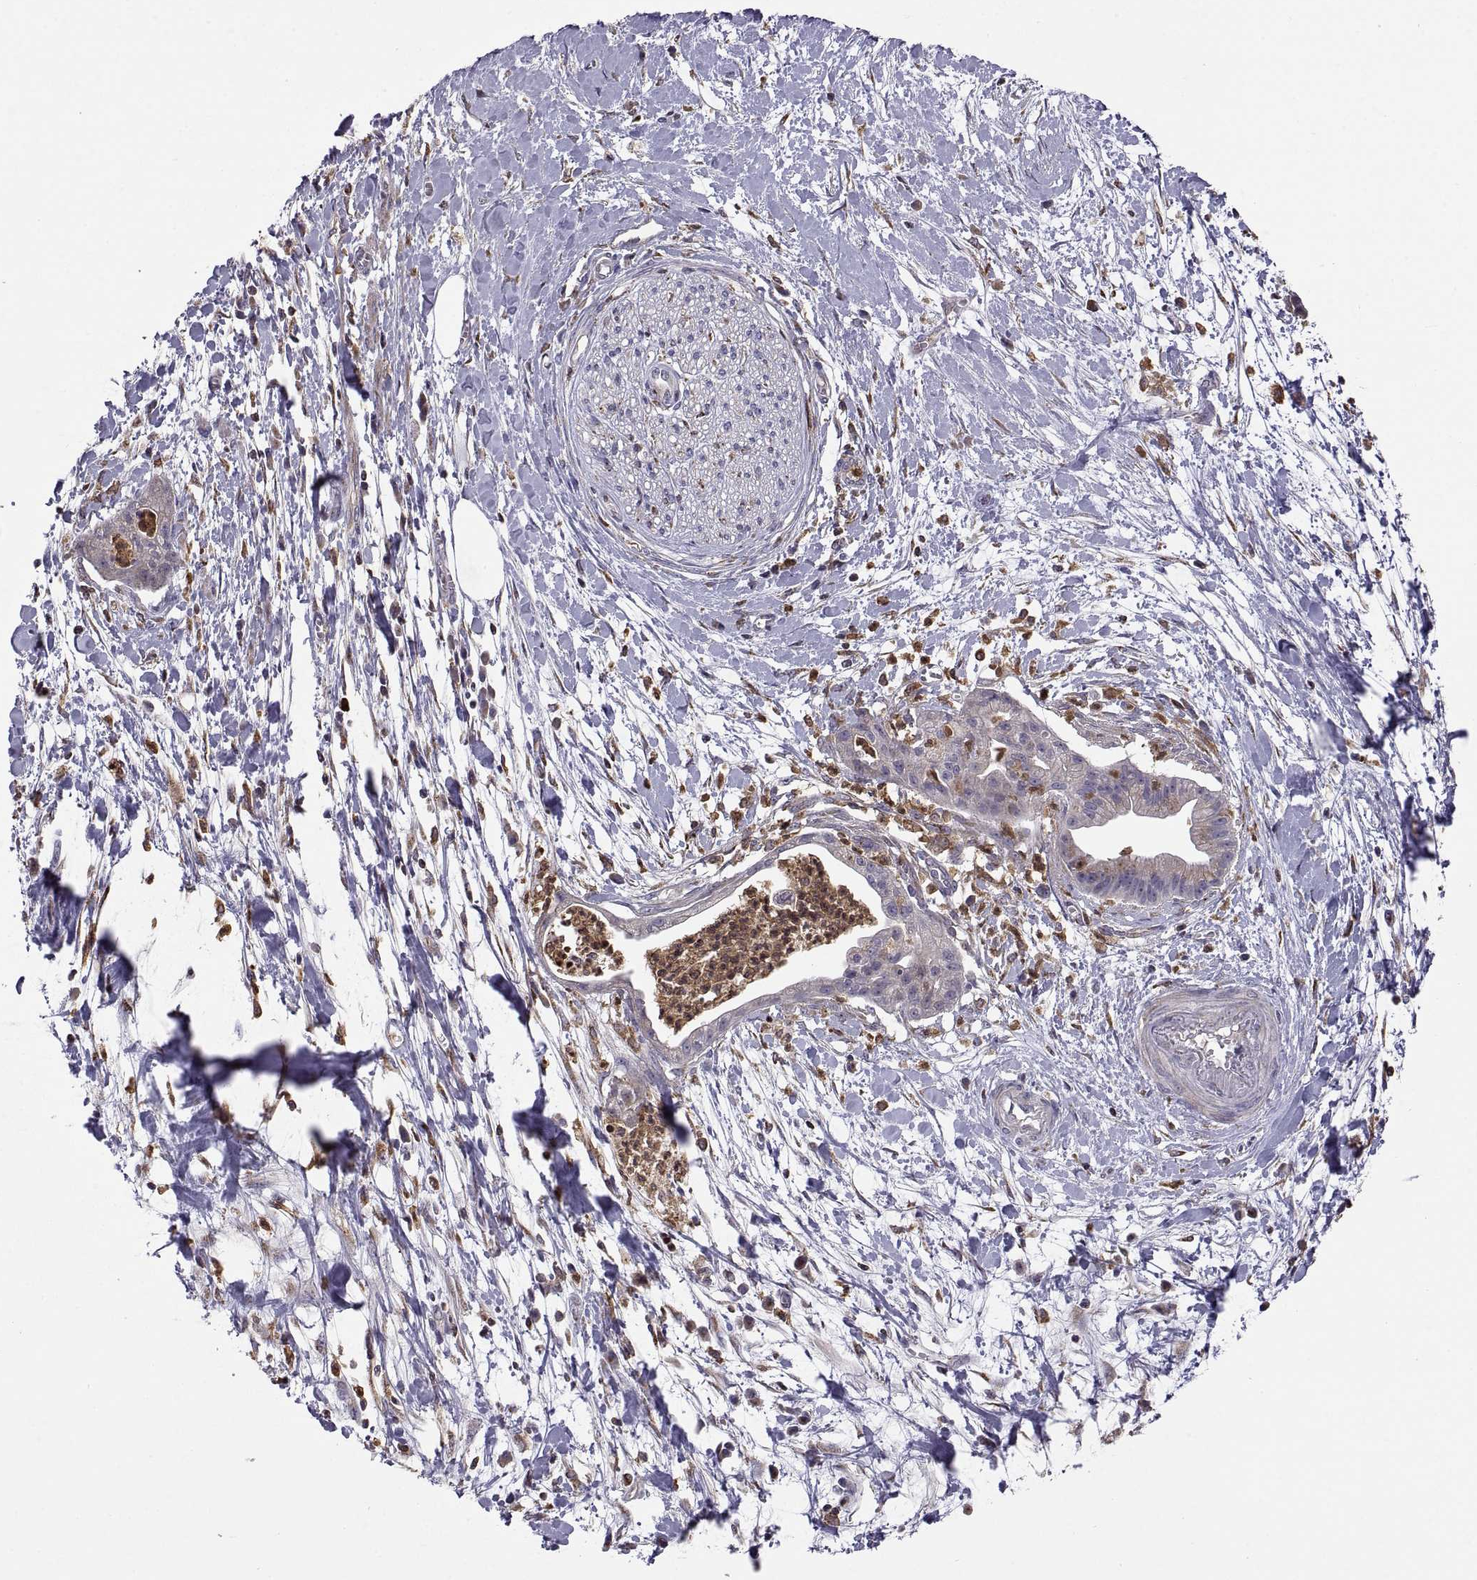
{"staining": {"intensity": "weak", "quantity": "25%-75%", "location": "cytoplasmic/membranous"}, "tissue": "pancreatic cancer", "cell_type": "Tumor cells", "image_type": "cancer", "snomed": [{"axis": "morphology", "description": "Normal tissue, NOS"}, {"axis": "morphology", "description": "Adenocarcinoma, NOS"}, {"axis": "topography", "description": "Lymph node"}, {"axis": "topography", "description": "Pancreas"}], "caption": "This image demonstrates immunohistochemistry (IHC) staining of human pancreatic cancer, with low weak cytoplasmic/membranous positivity in about 25%-75% of tumor cells.", "gene": "ACAP1", "patient": {"sex": "female", "age": 58}}